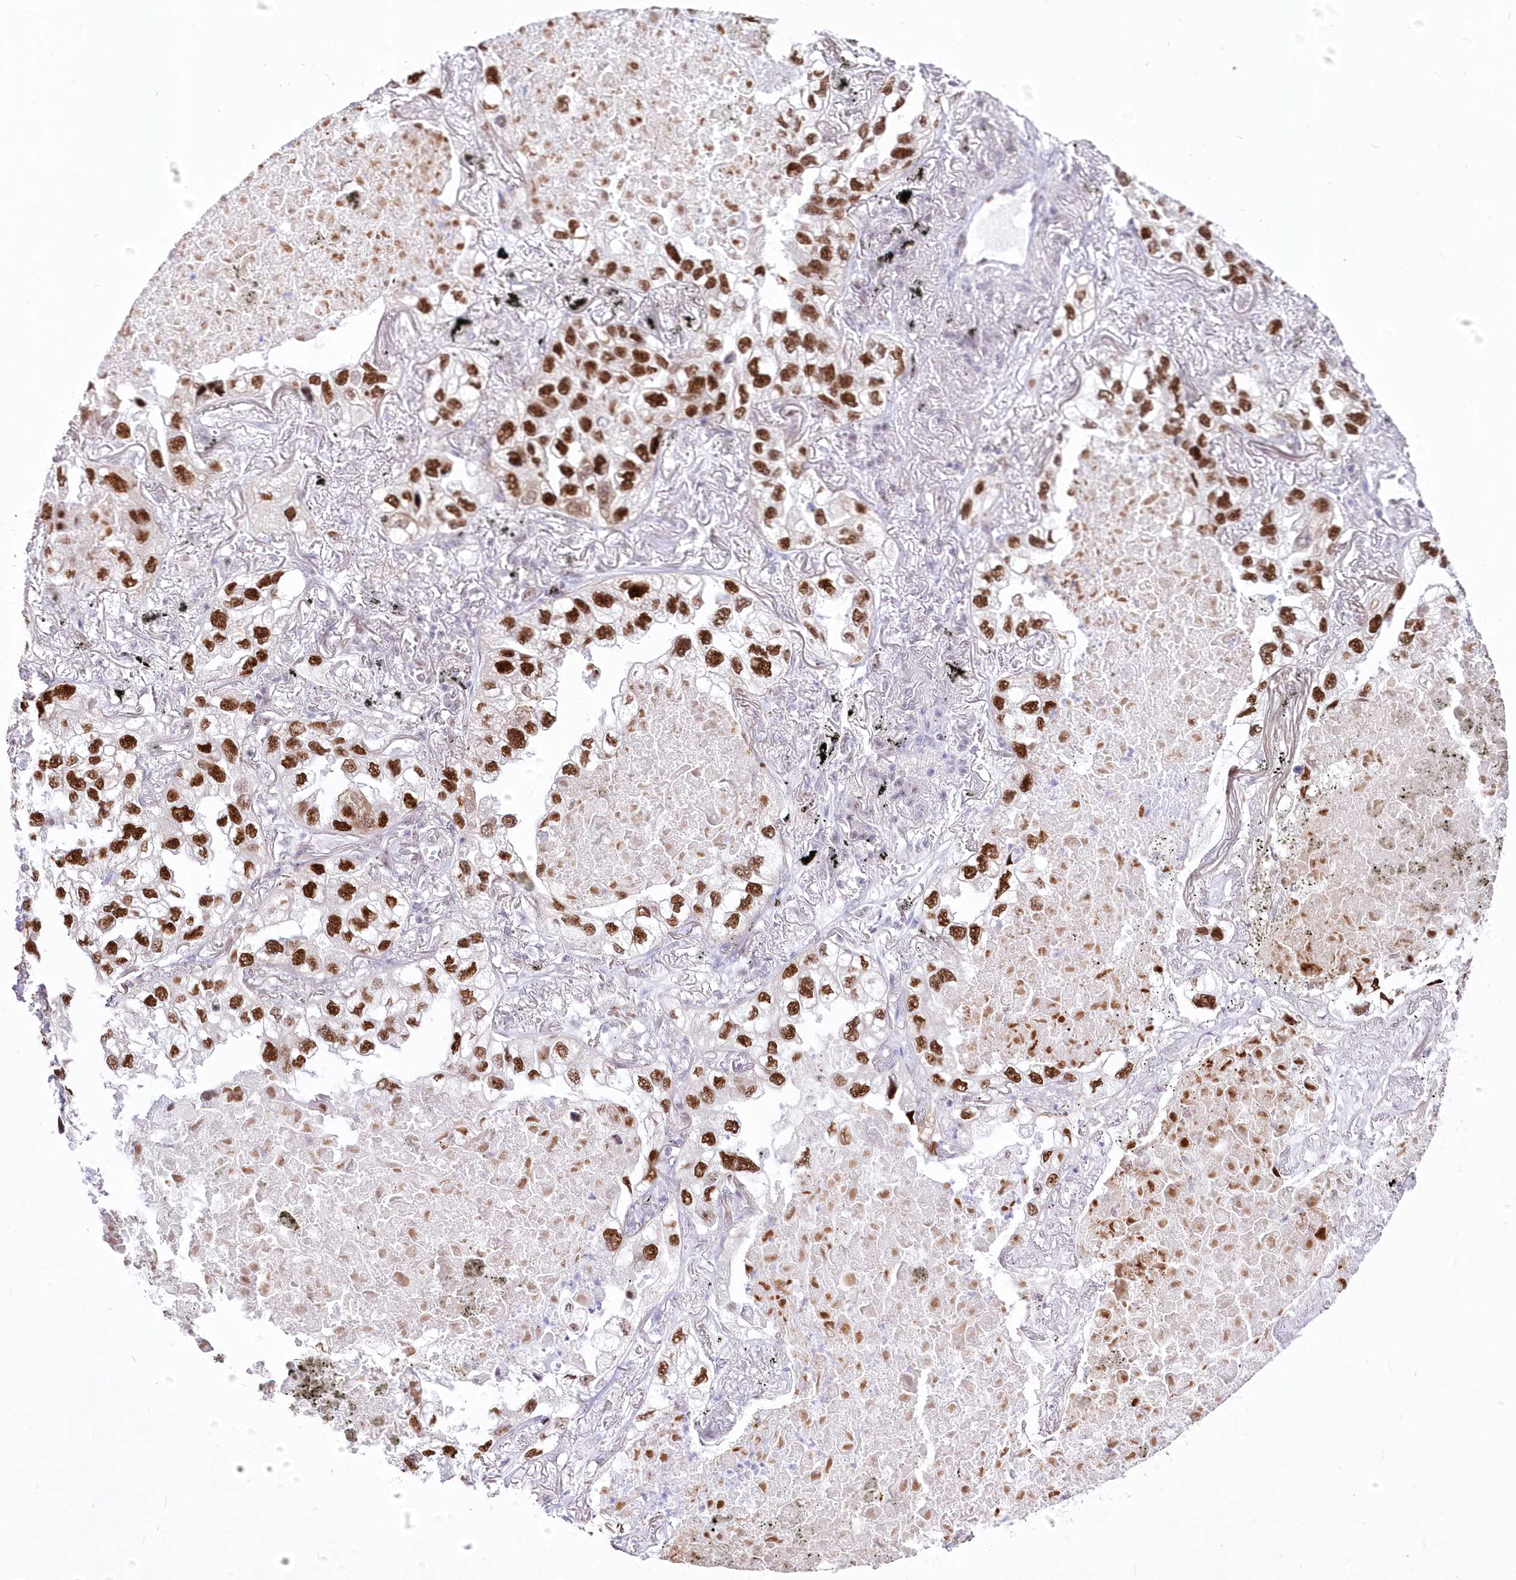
{"staining": {"intensity": "strong", "quantity": ">75%", "location": "nuclear"}, "tissue": "lung cancer", "cell_type": "Tumor cells", "image_type": "cancer", "snomed": [{"axis": "morphology", "description": "Adenocarcinoma, NOS"}, {"axis": "topography", "description": "Lung"}], "caption": "A brown stain labels strong nuclear positivity of a protein in human lung cancer tumor cells.", "gene": "NSUN2", "patient": {"sex": "male", "age": 65}}